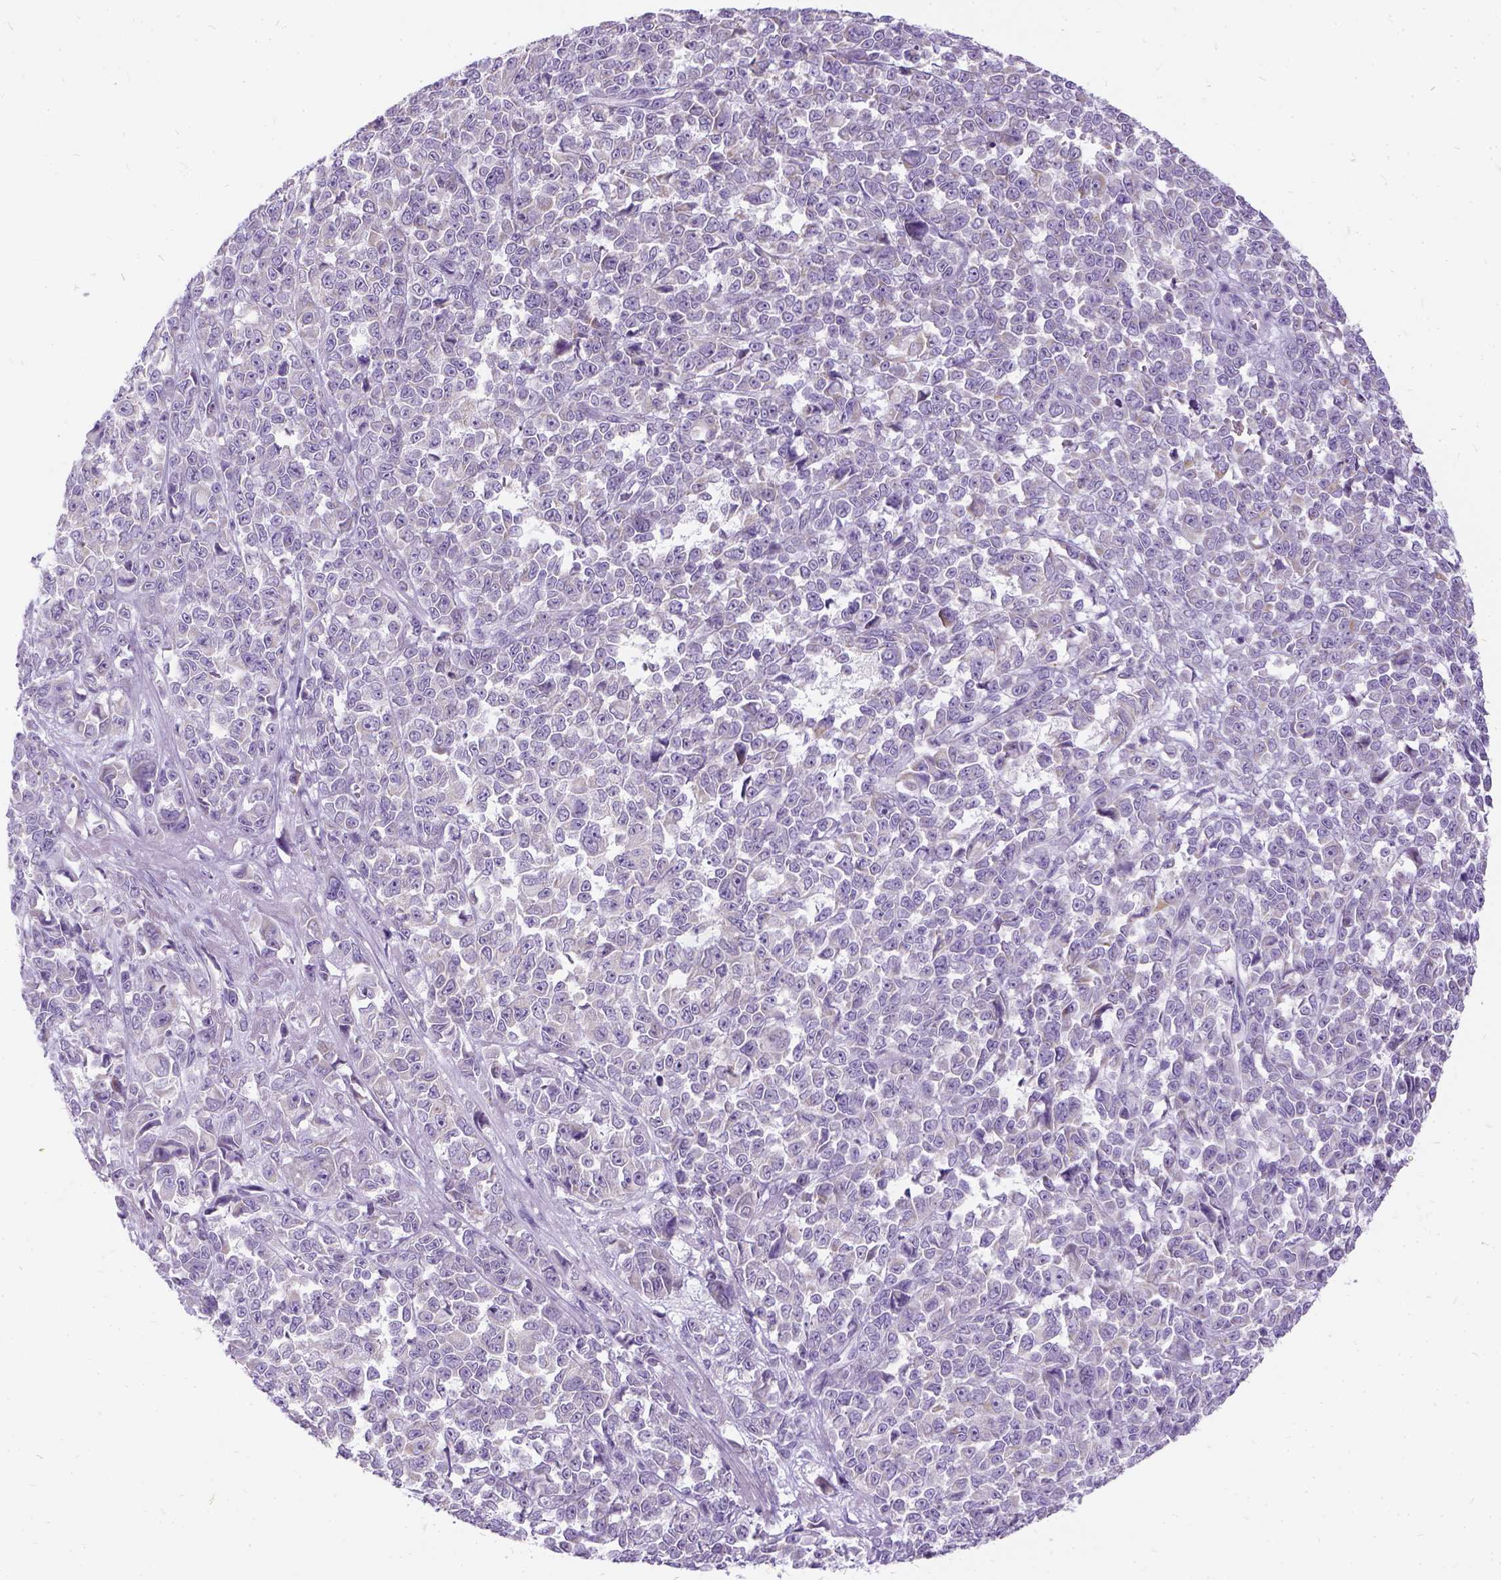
{"staining": {"intensity": "negative", "quantity": "none", "location": "none"}, "tissue": "melanoma", "cell_type": "Tumor cells", "image_type": "cancer", "snomed": [{"axis": "morphology", "description": "Malignant melanoma, NOS"}, {"axis": "topography", "description": "Skin"}], "caption": "Micrograph shows no protein expression in tumor cells of malignant melanoma tissue.", "gene": "FDX1", "patient": {"sex": "female", "age": 95}}